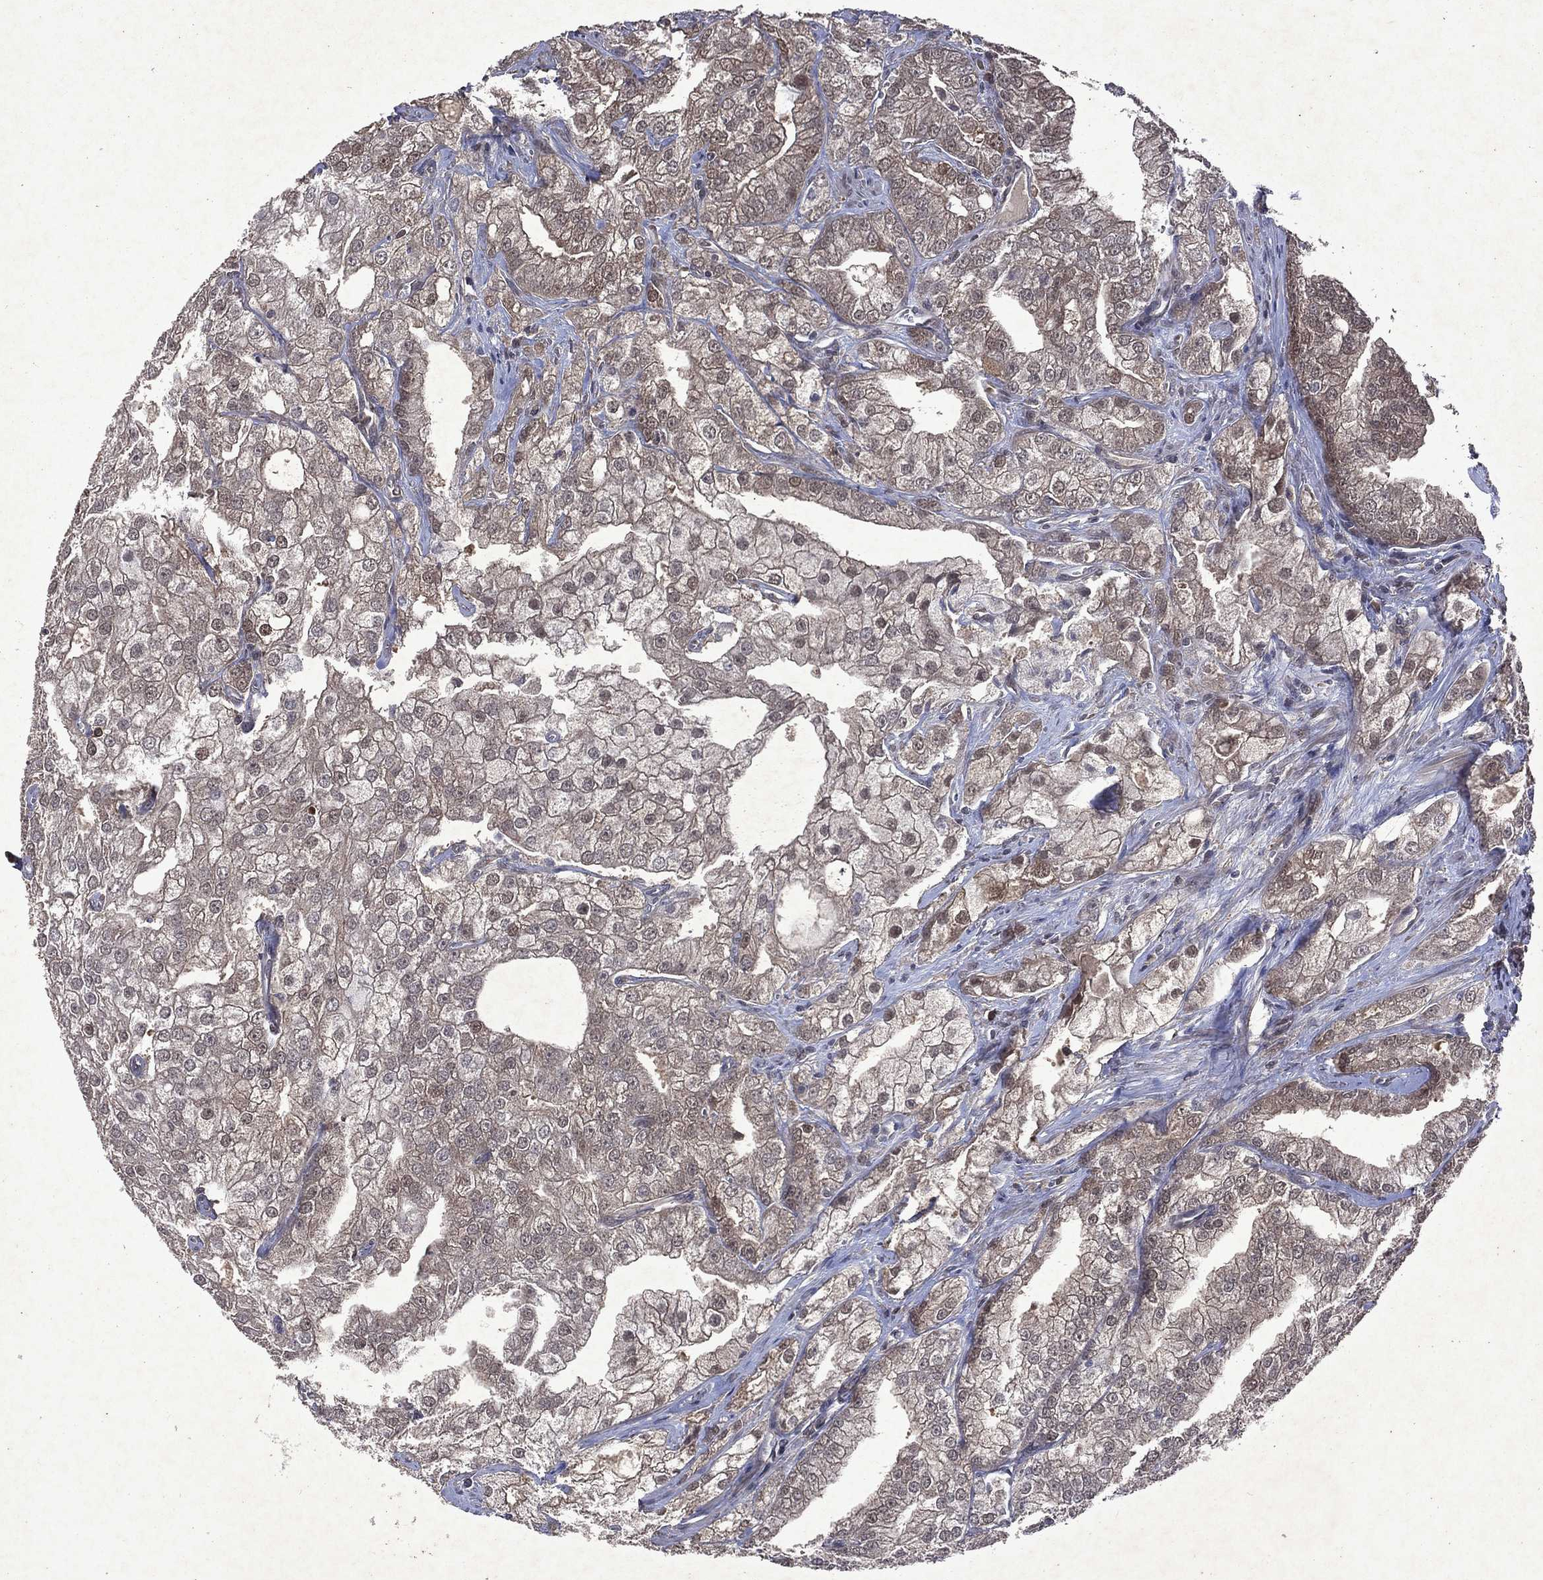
{"staining": {"intensity": "weak", "quantity": "<25%", "location": "cytoplasmic/membranous"}, "tissue": "prostate cancer", "cell_type": "Tumor cells", "image_type": "cancer", "snomed": [{"axis": "morphology", "description": "Adenocarcinoma, NOS"}, {"axis": "topography", "description": "Prostate"}], "caption": "Protein analysis of adenocarcinoma (prostate) exhibits no significant staining in tumor cells.", "gene": "MTAP", "patient": {"sex": "male", "age": 70}}